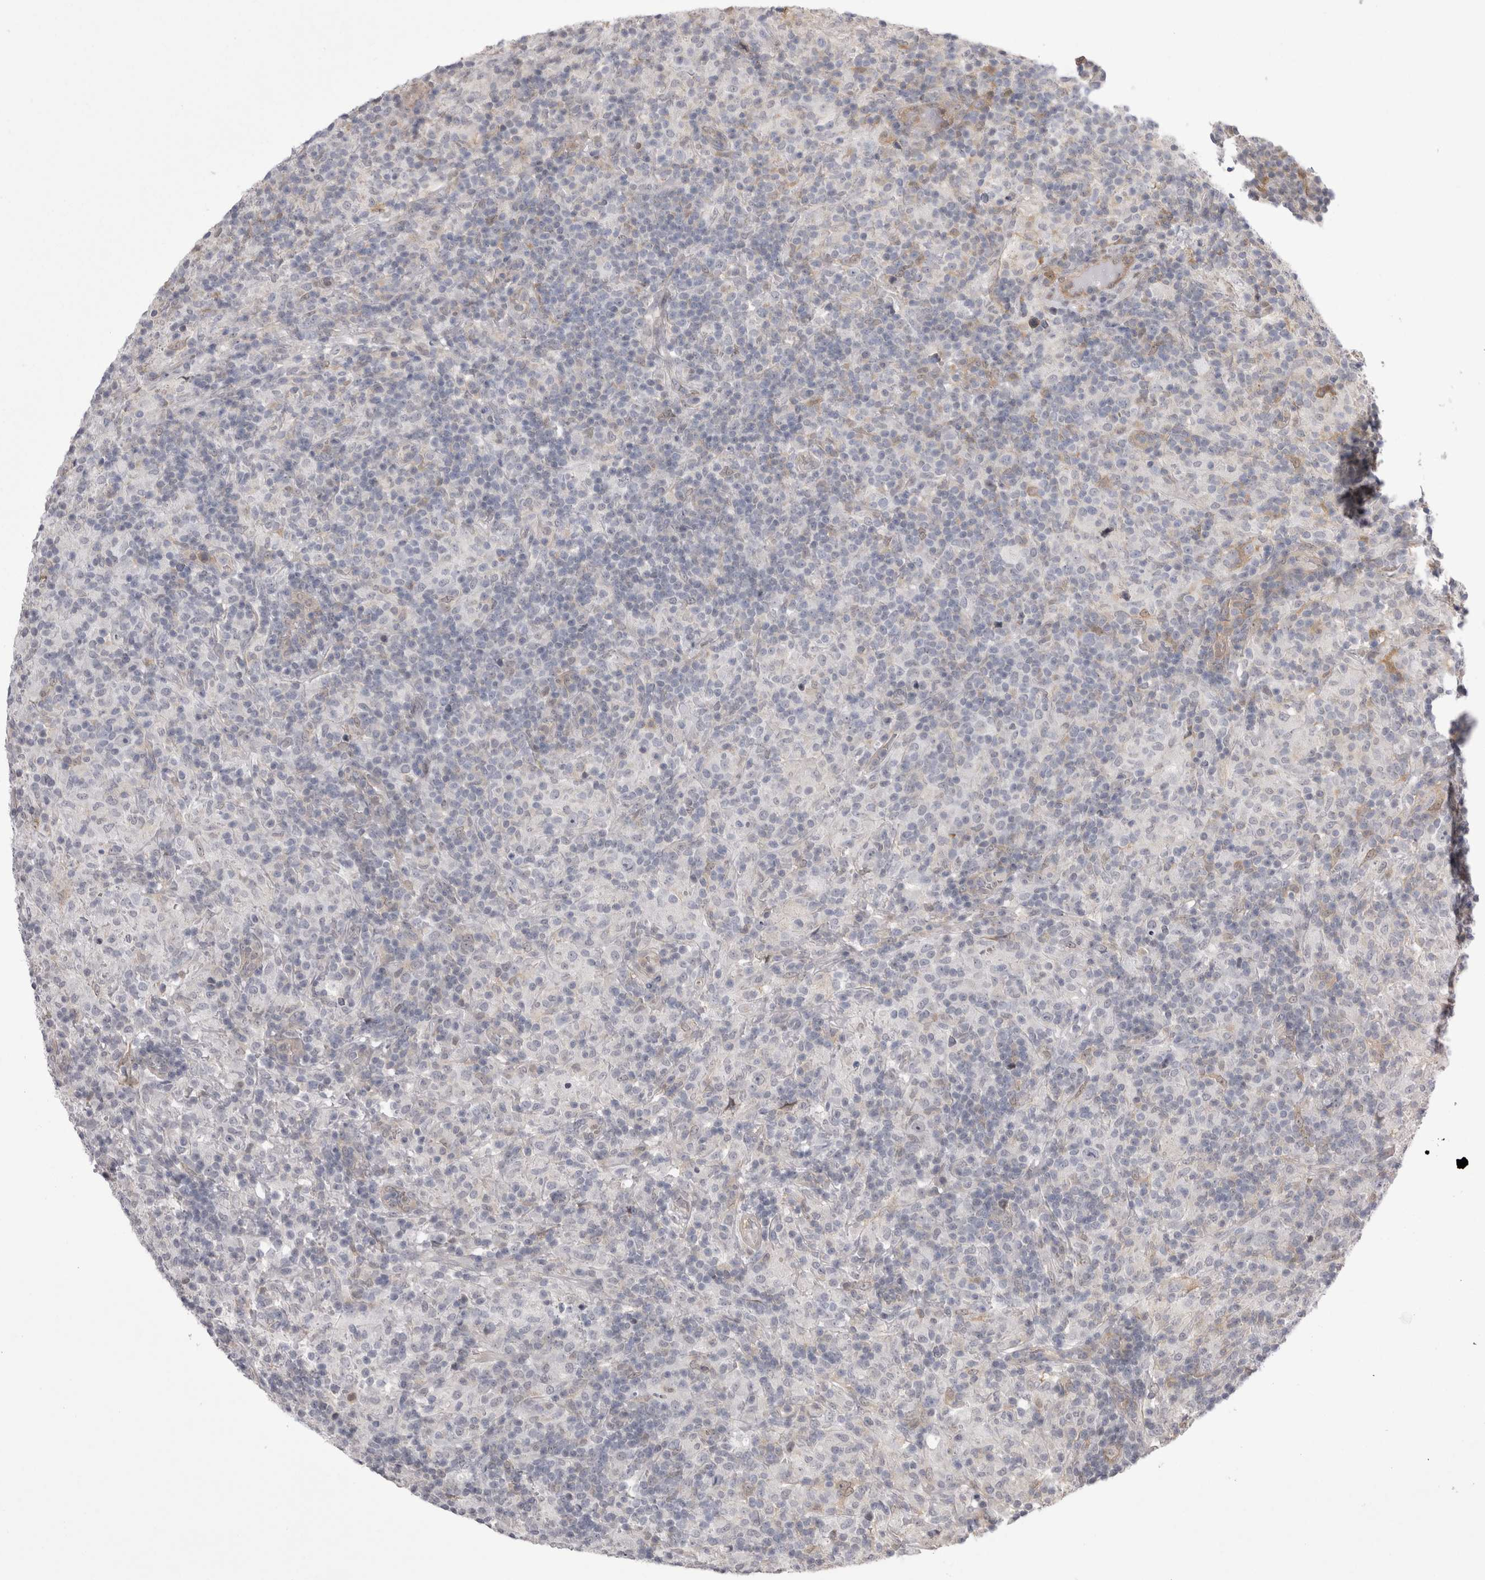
{"staining": {"intensity": "negative", "quantity": "none", "location": "none"}, "tissue": "lymphoma", "cell_type": "Tumor cells", "image_type": "cancer", "snomed": [{"axis": "morphology", "description": "Hodgkin's disease, NOS"}, {"axis": "topography", "description": "Lymph node"}], "caption": "IHC of human lymphoma demonstrates no expression in tumor cells.", "gene": "CHIC2", "patient": {"sex": "male", "age": 70}}